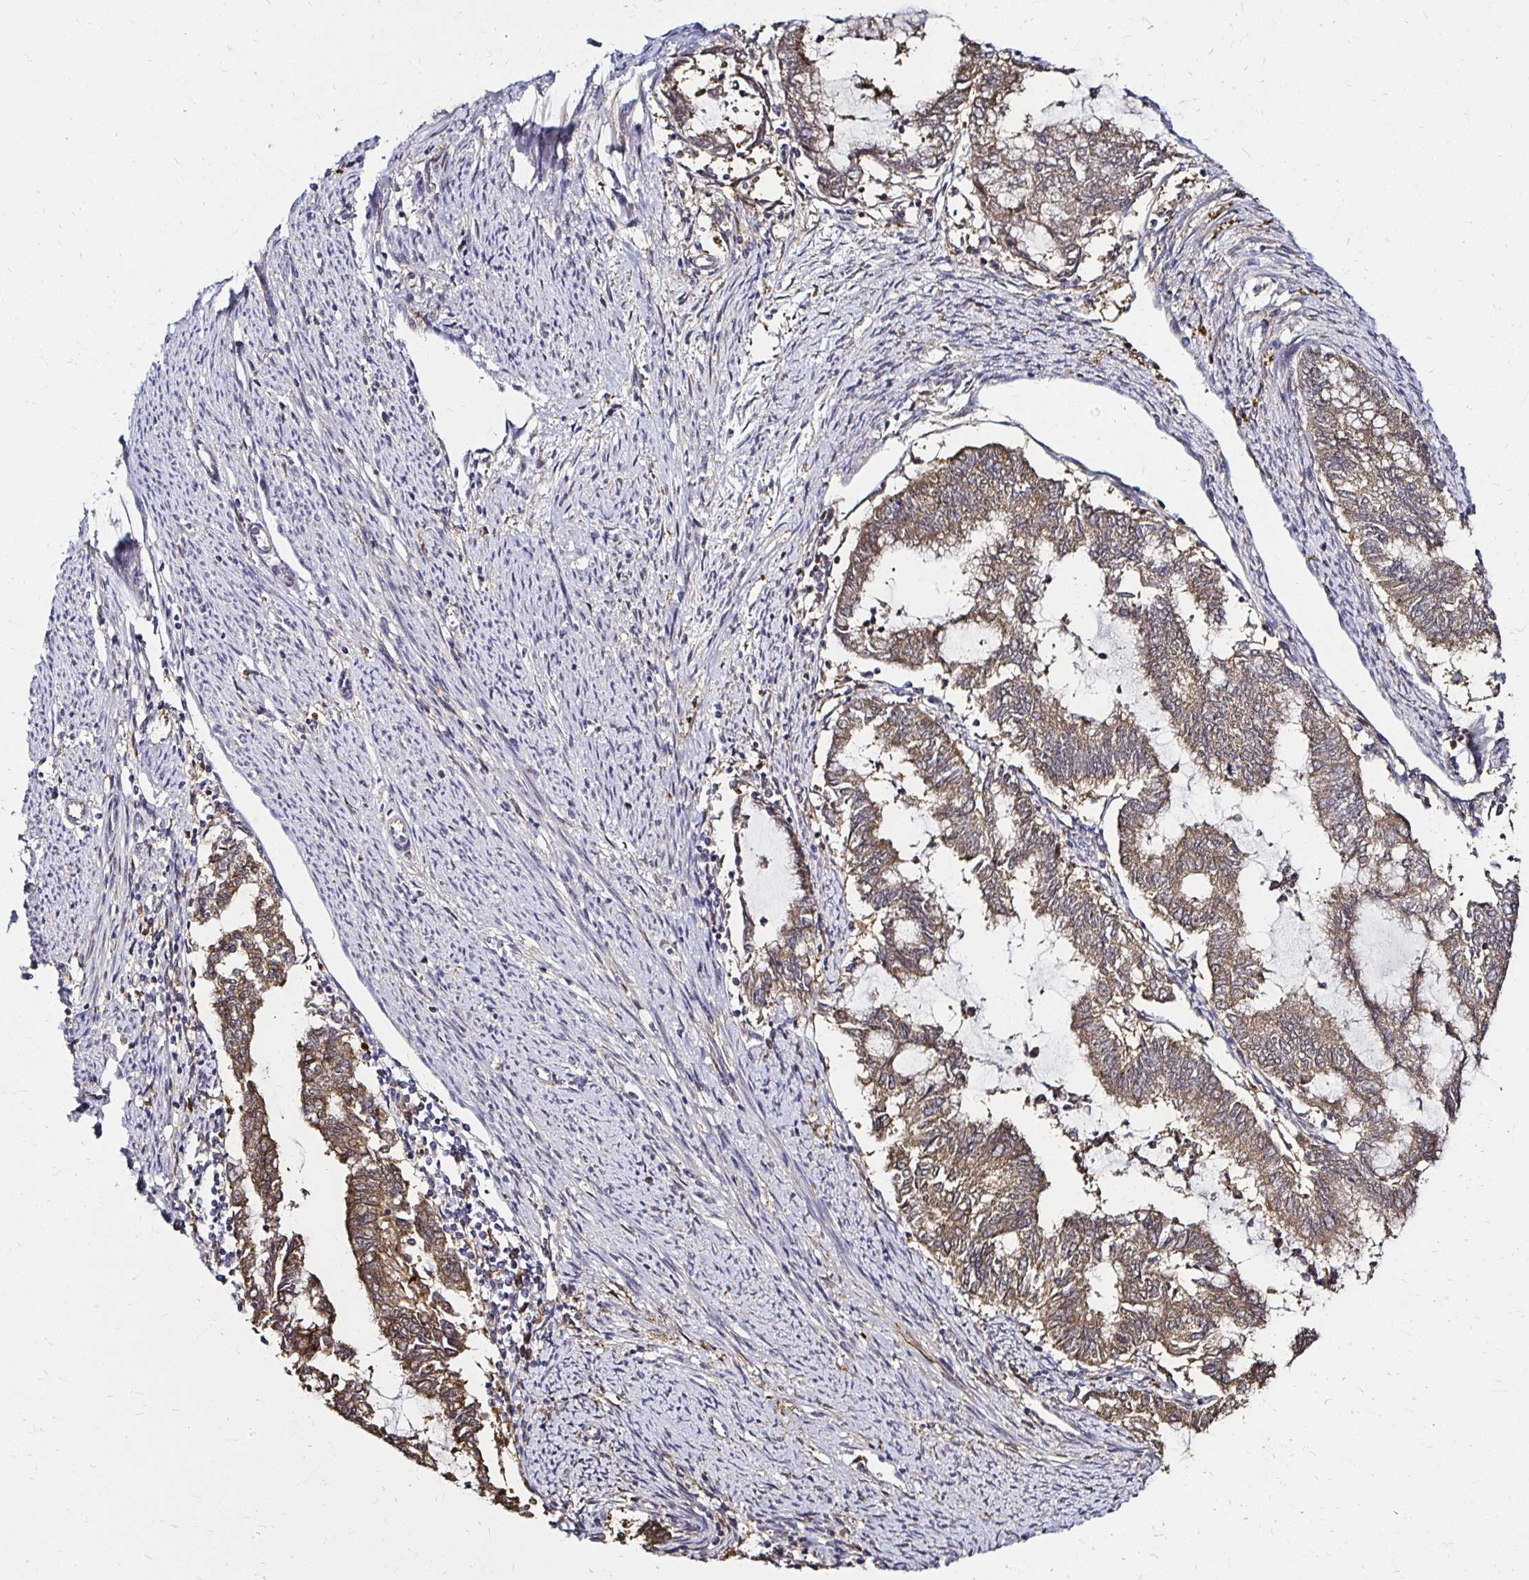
{"staining": {"intensity": "weak", "quantity": ">75%", "location": "cytoplasmic/membranous"}, "tissue": "endometrial cancer", "cell_type": "Tumor cells", "image_type": "cancer", "snomed": [{"axis": "morphology", "description": "Adenocarcinoma, NOS"}, {"axis": "topography", "description": "Endometrium"}], "caption": "Endometrial cancer tissue reveals weak cytoplasmic/membranous expression in approximately >75% of tumor cells", "gene": "TXN", "patient": {"sex": "female", "age": 79}}